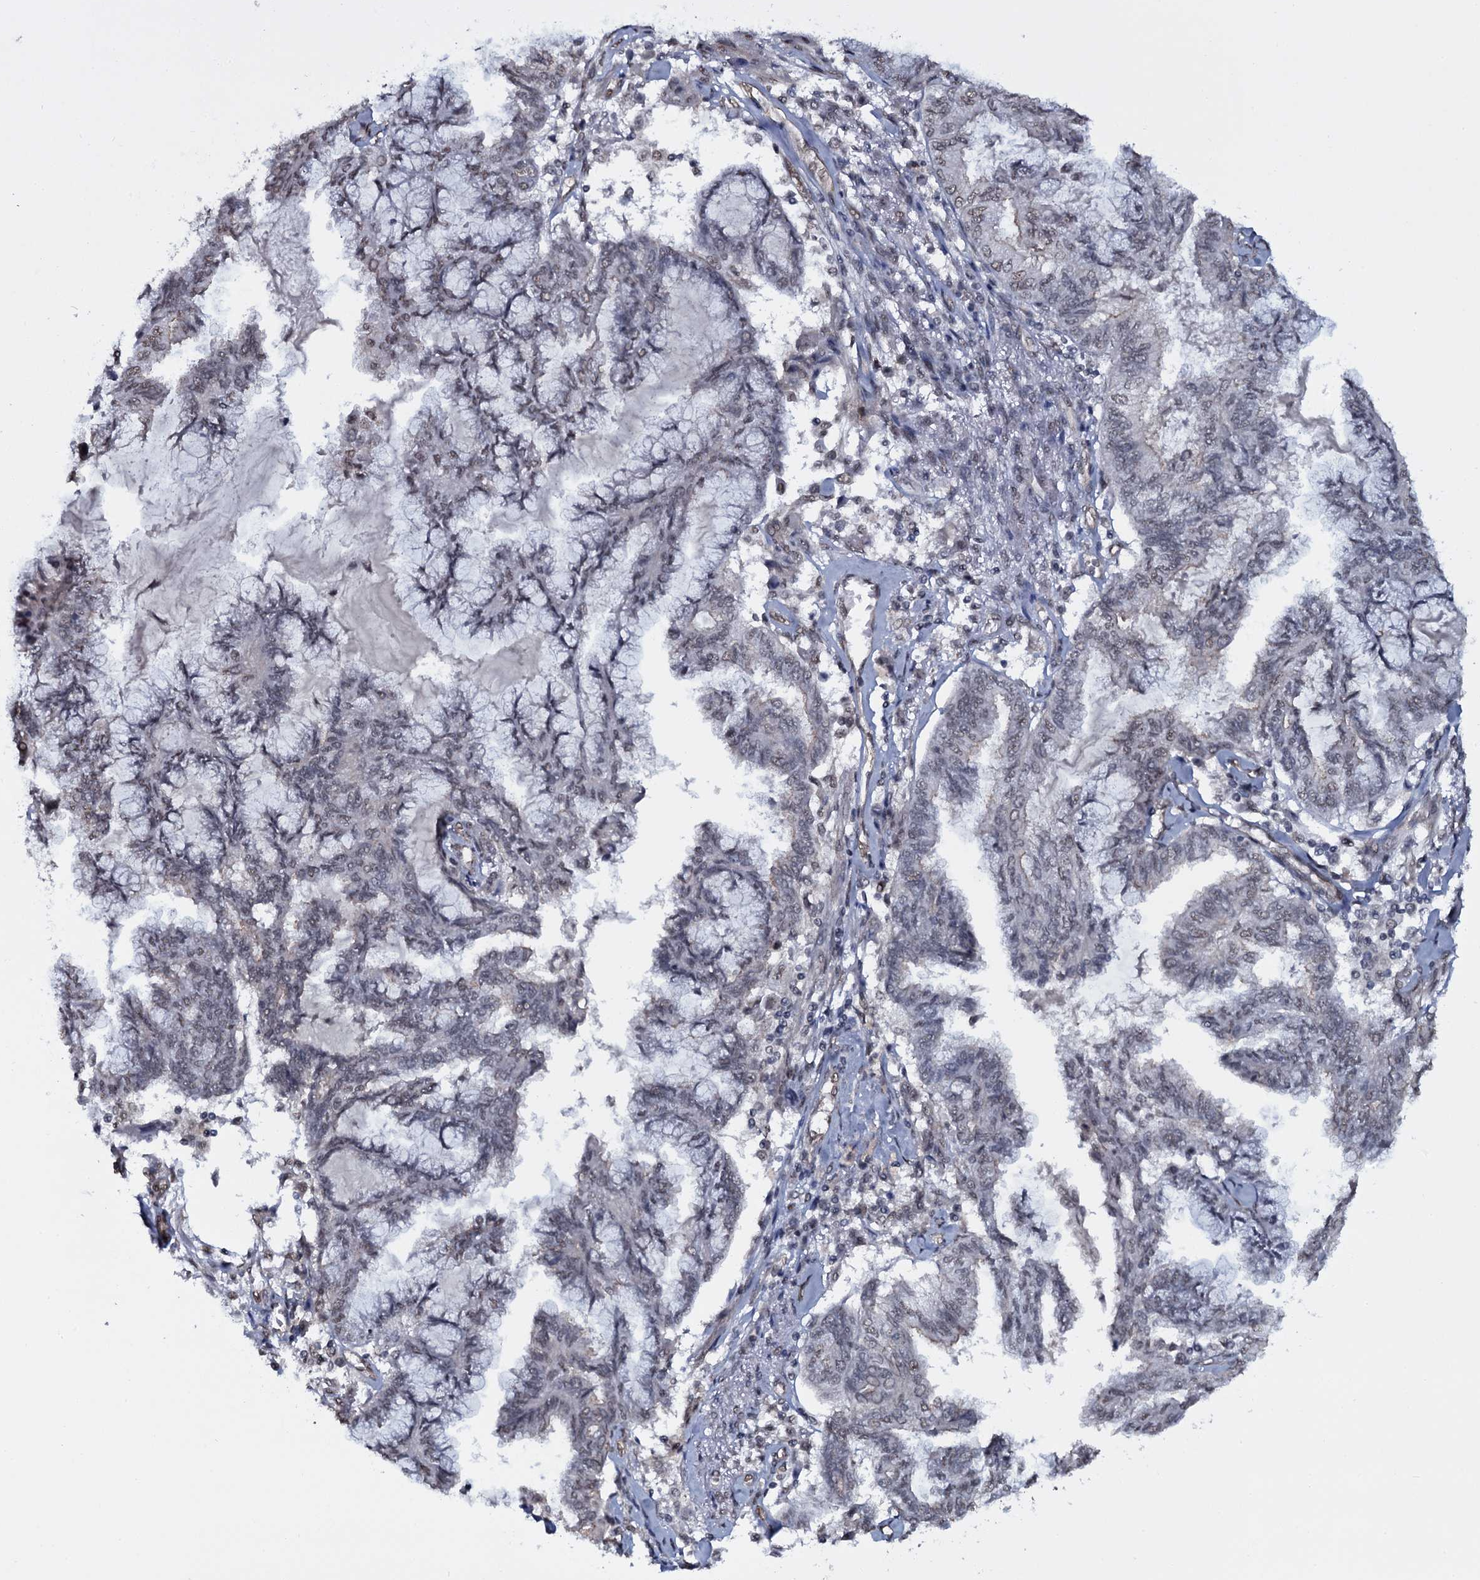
{"staining": {"intensity": "negative", "quantity": "none", "location": "none"}, "tissue": "endometrial cancer", "cell_type": "Tumor cells", "image_type": "cancer", "snomed": [{"axis": "morphology", "description": "Adenocarcinoma, NOS"}, {"axis": "topography", "description": "Endometrium"}], "caption": "Endometrial cancer (adenocarcinoma) was stained to show a protein in brown. There is no significant expression in tumor cells. (IHC, brightfield microscopy, high magnification).", "gene": "SH2D4B", "patient": {"sex": "female", "age": 86}}